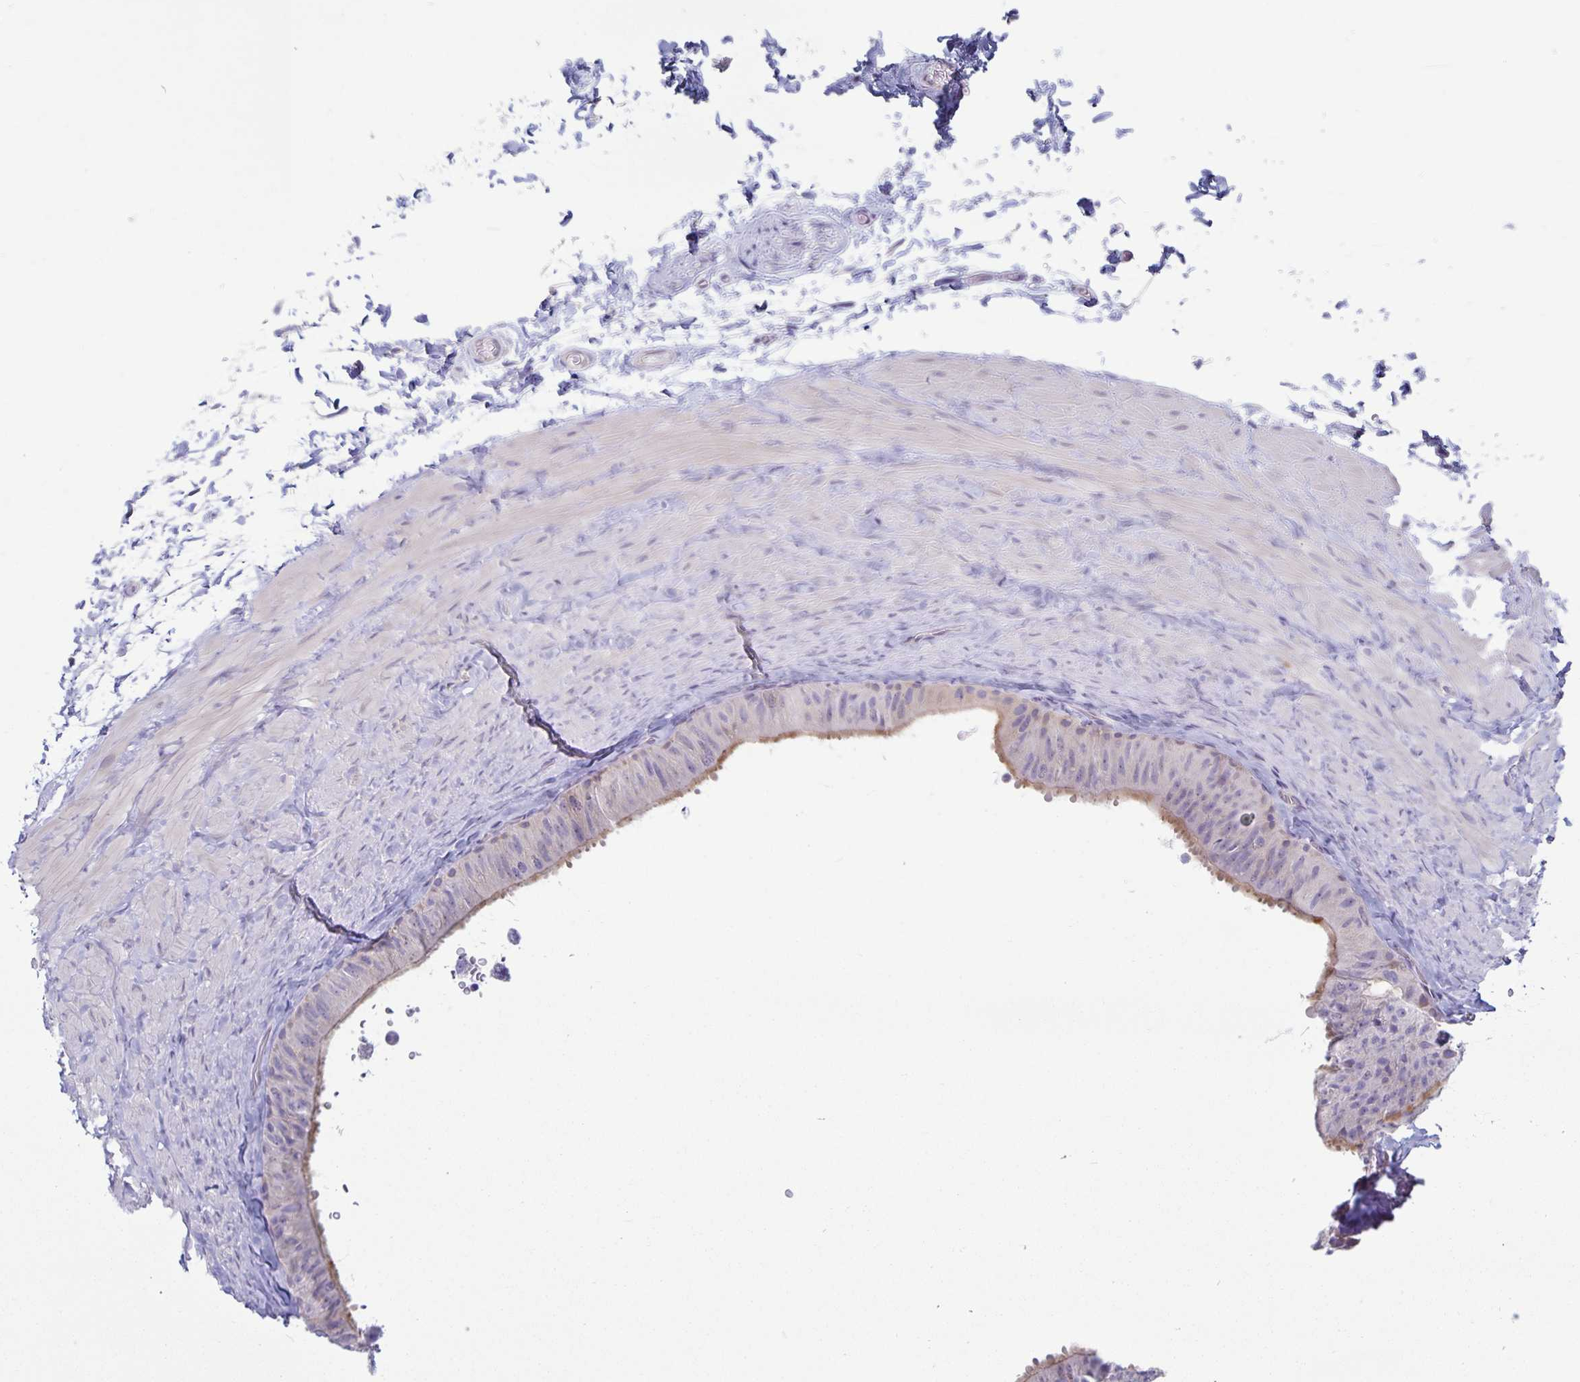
{"staining": {"intensity": "negative", "quantity": "none", "location": "none"}, "tissue": "epididymis", "cell_type": "Glandular cells", "image_type": "normal", "snomed": [{"axis": "morphology", "description": "Normal tissue, NOS"}, {"axis": "topography", "description": "Epididymis, spermatic cord, NOS"}, {"axis": "topography", "description": "Epididymis"}], "caption": "An IHC photomicrograph of normal epididymis is shown. There is no staining in glandular cells of epididymis. The staining was performed using DAB to visualize the protein expression in brown, while the nuclei were stained in blue with hematoxylin (Magnification: 20x).", "gene": "PLCB3", "patient": {"sex": "male", "age": 31}}